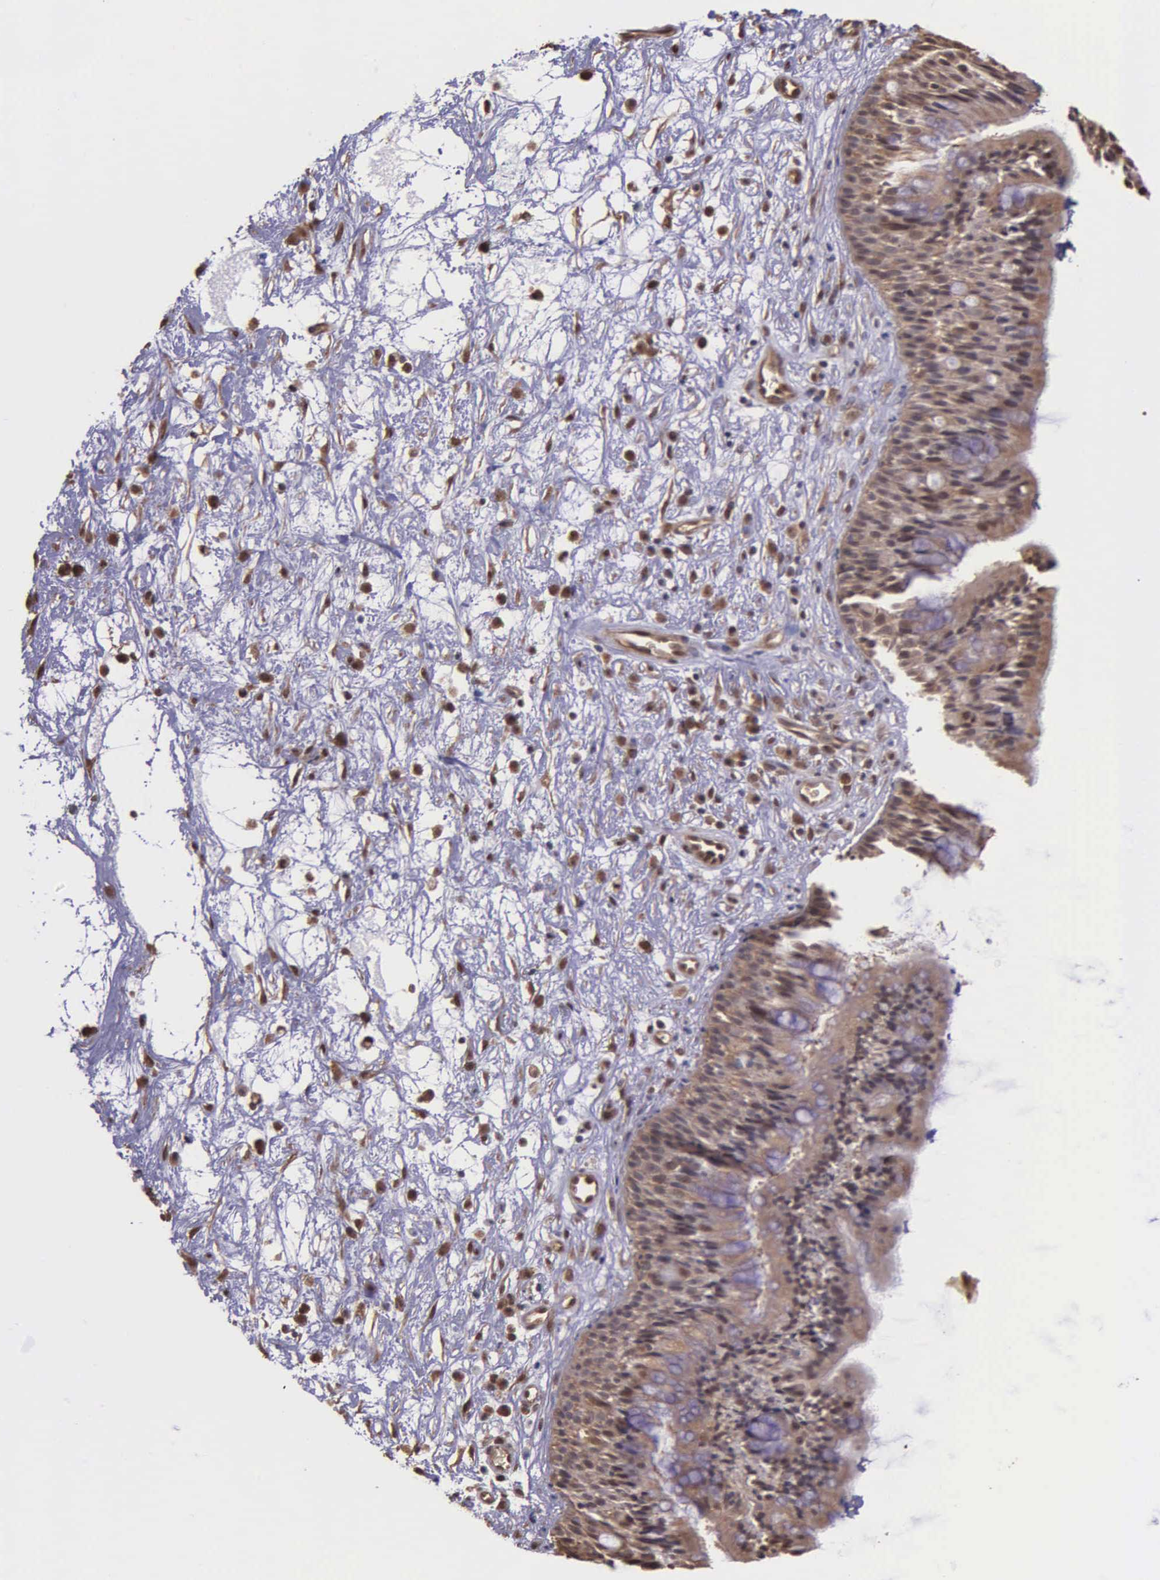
{"staining": {"intensity": "moderate", "quantity": ">75%", "location": "cytoplasmic/membranous,nuclear"}, "tissue": "nasopharynx", "cell_type": "Respiratory epithelial cells", "image_type": "normal", "snomed": [{"axis": "morphology", "description": "Normal tissue, NOS"}, {"axis": "topography", "description": "Nasopharynx"}], "caption": "A brown stain highlights moderate cytoplasmic/membranous,nuclear expression of a protein in respiratory epithelial cells of benign nasopharynx. Nuclei are stained in blue.", "gene": "PSMC1", "patient": {"sex": "male", "age": 13}}